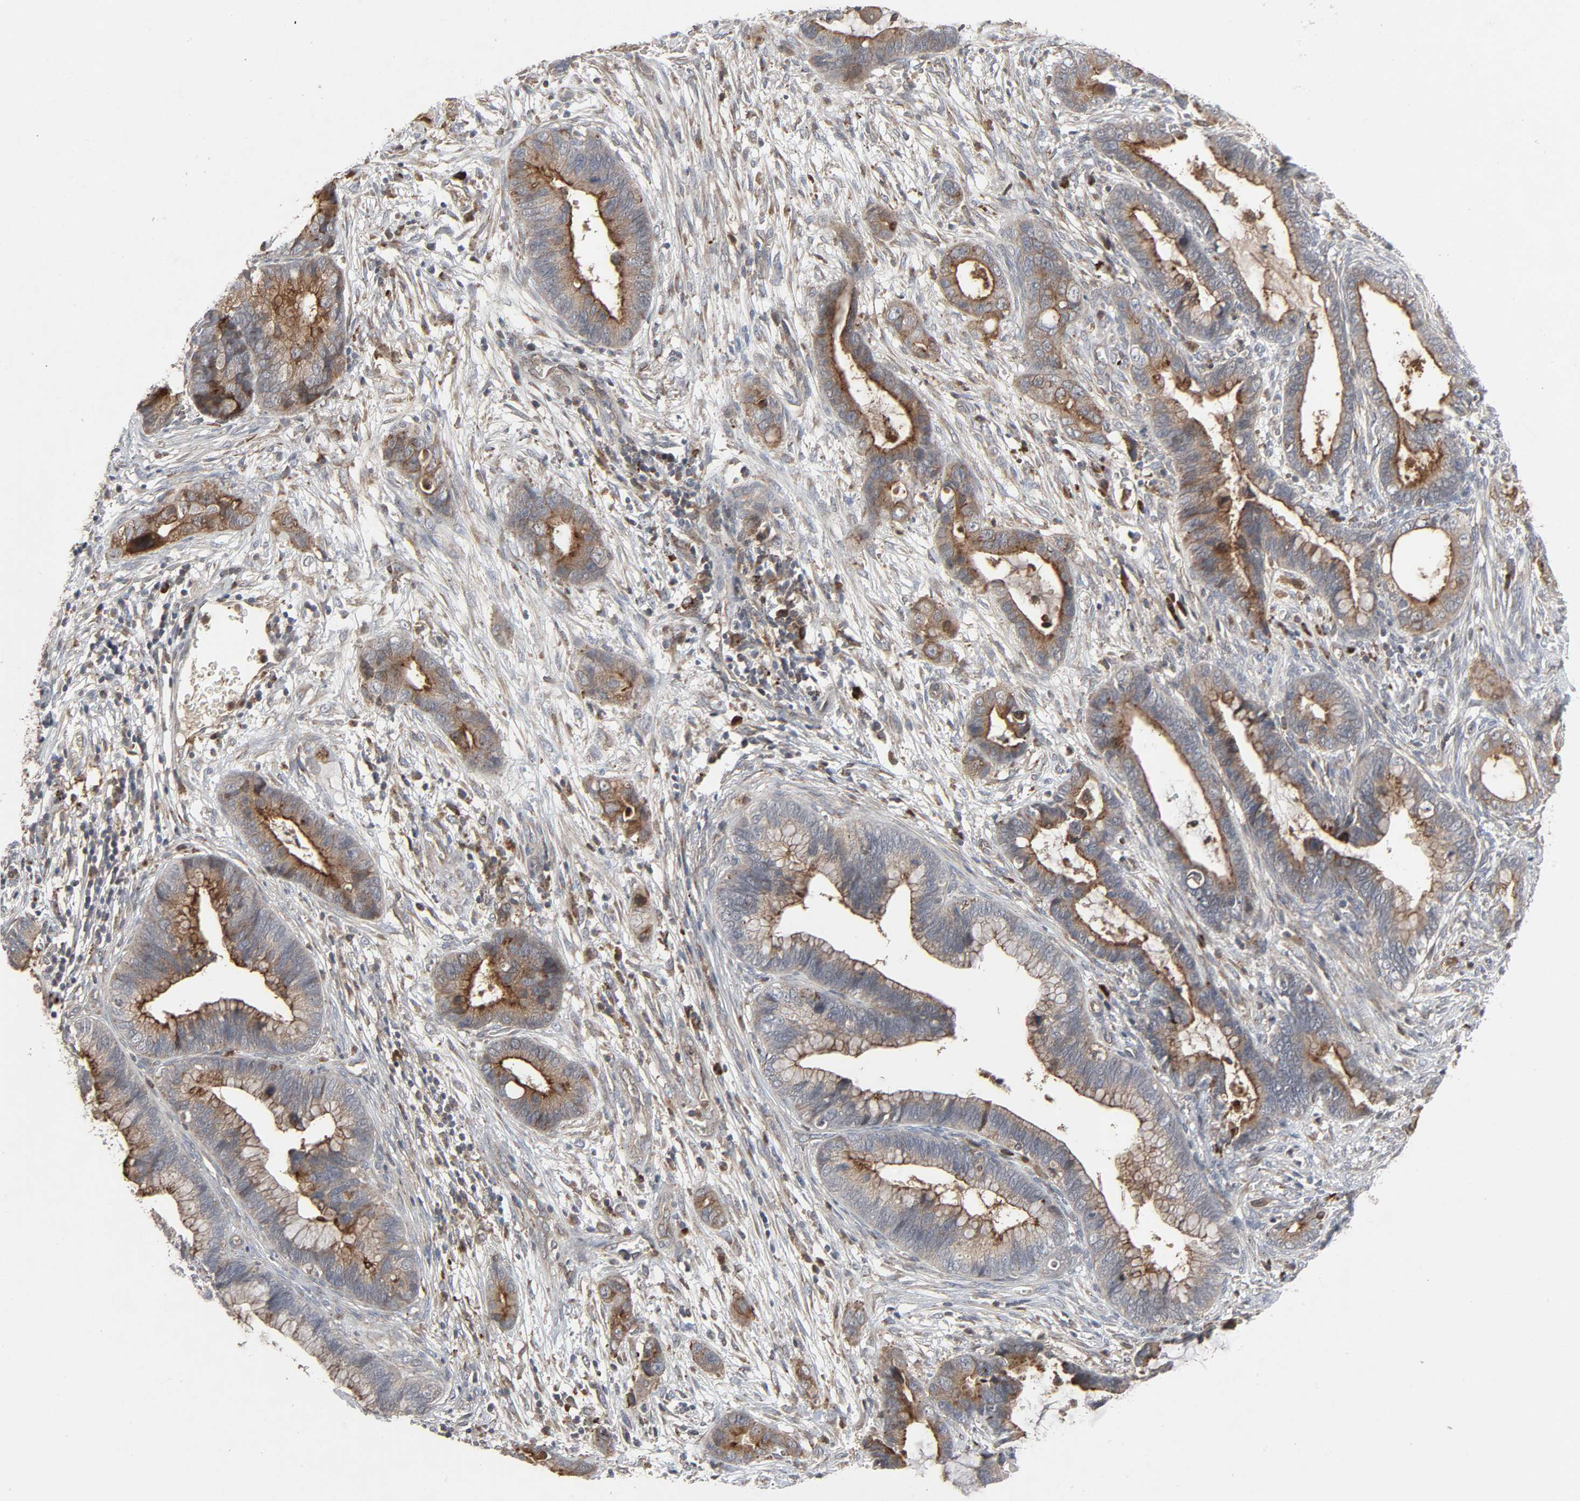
{"staining": {"intensity": "moderate", "quantity": ">75%", "location": "cytoplasmic/membranous"}, "tissue": "cervical cancer", "cell_type": "Tumor cells", "image_type": "cancer", "snomed": [{"axis": "morphology", "description": "Adenocarcinoma, NOS"}, {"axis": "topography", "description": "Cervix"}], "caption": "This histopathology image reveals immunohistochemistry (IHC) staining of human adenocarcinoma (cervical), with medium moderate cytoplasmic/membranous staining in approximately >75% of tumor cells.", "gene": "ADCY4", "patient": {"sex": "female", "age": 44}}